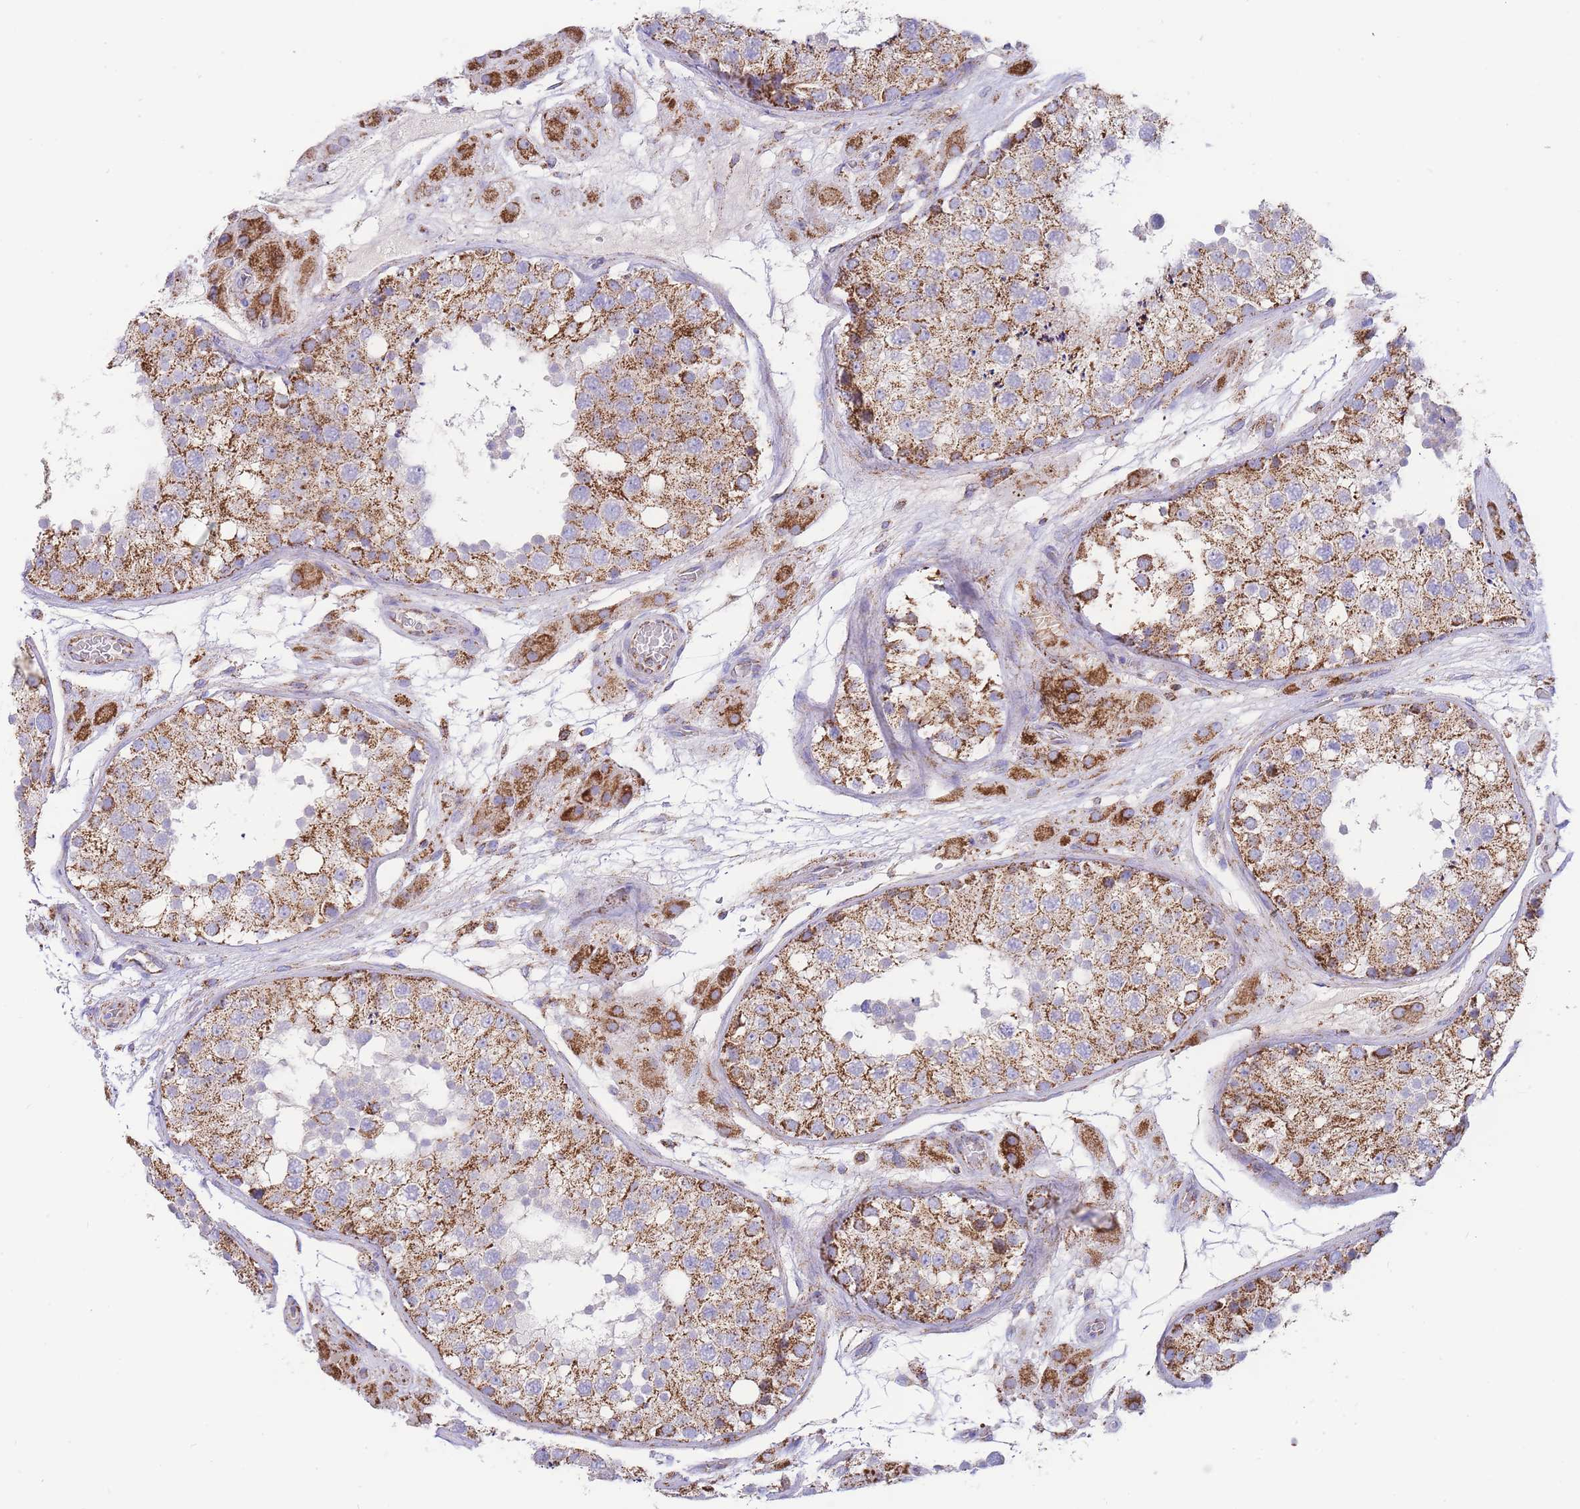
{"staining": {"intensity": "strong", "quantity": ">75%", "location": "cytoplasmic/membranous"}, "tissue": "testis", "cell_type": "Cells in seminiferous ducts", "image_type": "normal", "snomed": [{"axis": "morphology", "description": "Normal tissue, NOS"}, {"axis": "topography", "description": "Testis"}], "caption": "Protein analysis of unremarkable testis demonstrates strong cytoplasmic/membranous staining in approximately >75% of cells in seminiferous ducts.", "gene": "GSTM1", "patient": {"sex": "male", "age": 26}}